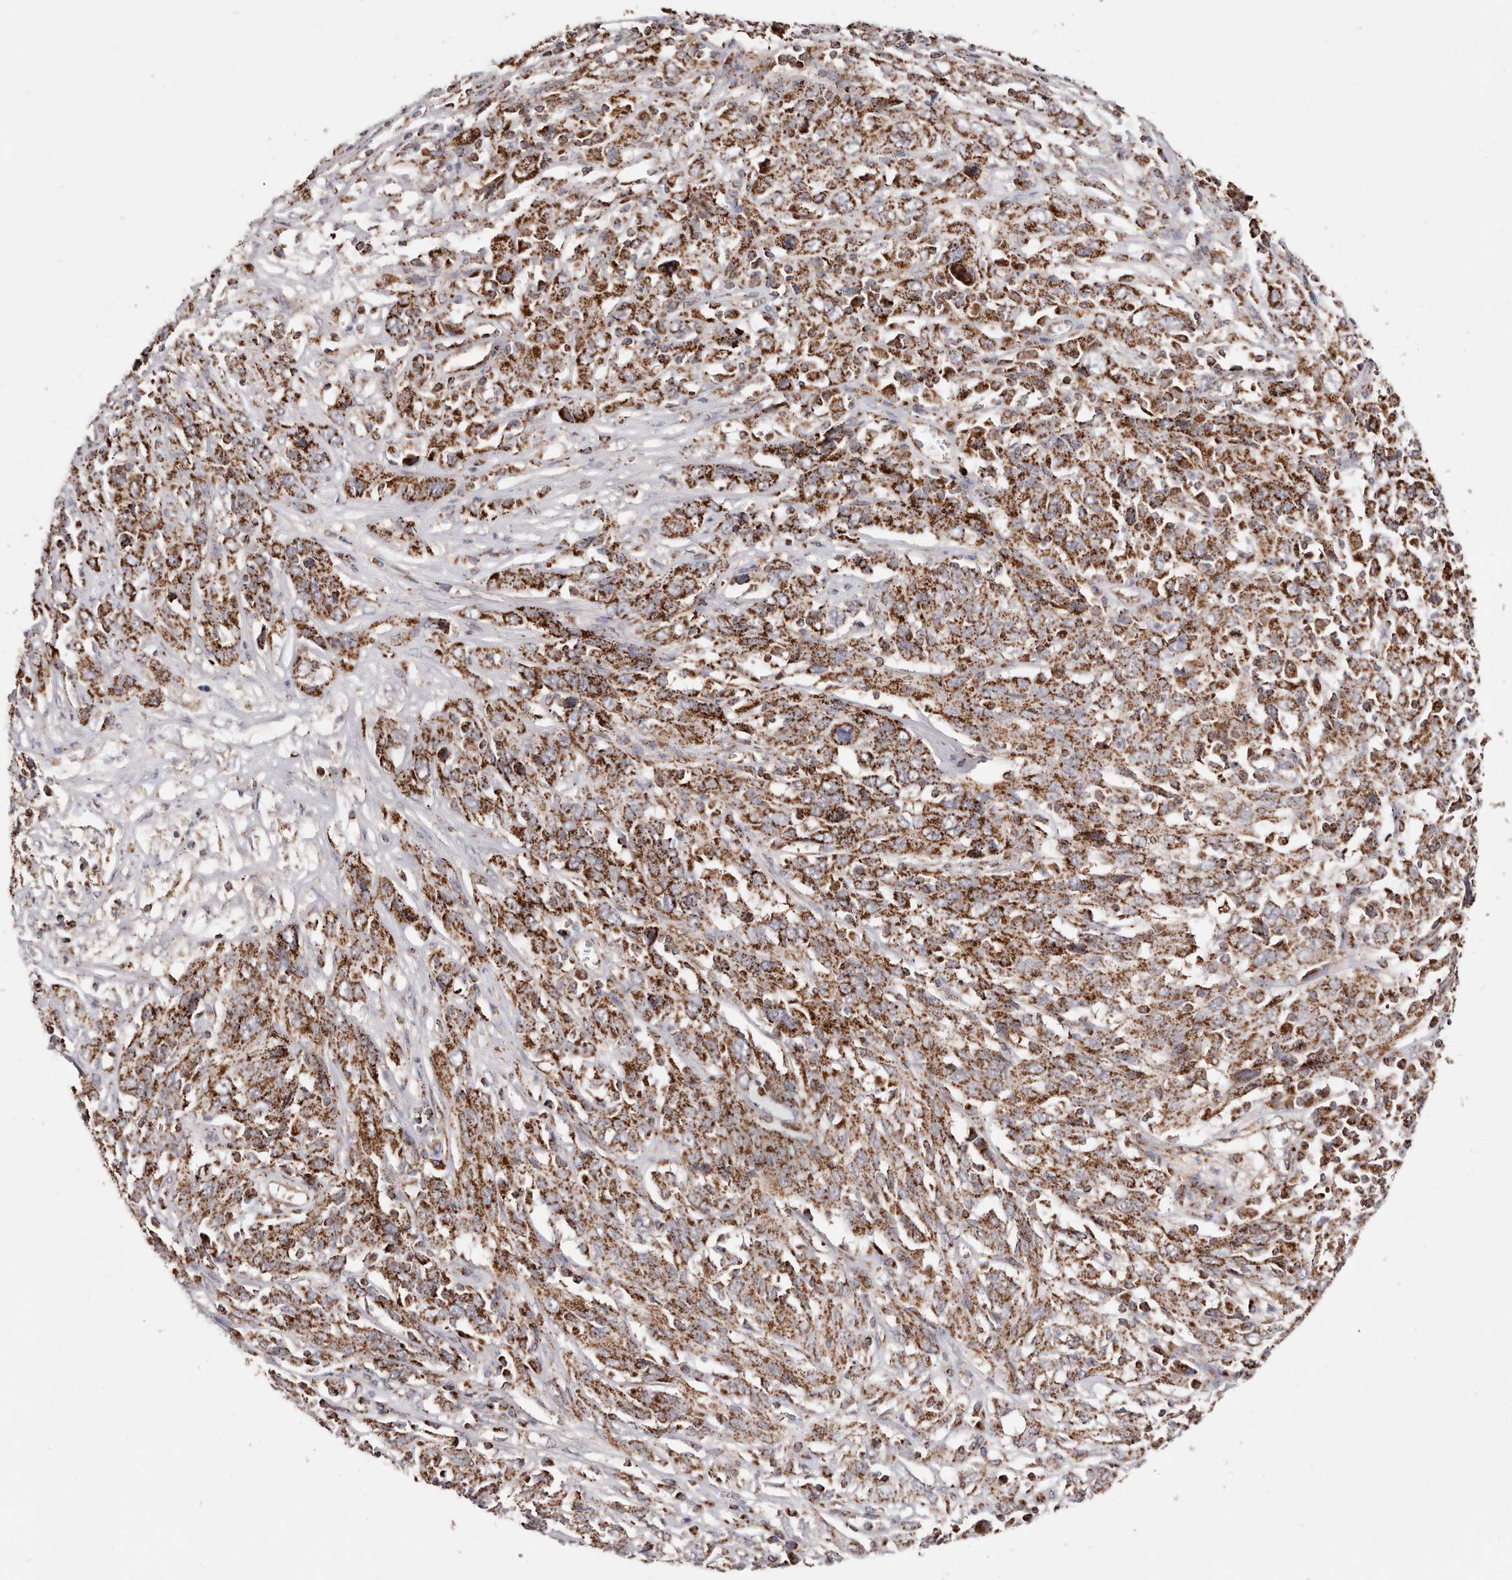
{"staining": {"intensity": "strong", "quantity": ">75%", "location": "cytoplasmic/membranous"}, "tissue": "cervical cancer", "cell_type": "Tumor cells", "image_type": "cancer", "snomed": [{"axis": "morphology", "description": "Squamous cell carcinoma, NOS"}, {"axis": "topography", "description": "Cervix"}], "caption": "There is high levels of strong cytoplasmic/membranous expression in tumor cells of cervical cancer, as demonstrated by immunohistochemical staining (brown color).", "gene": "PRKACB", "patient": {"sex": "female", "age": 46}}